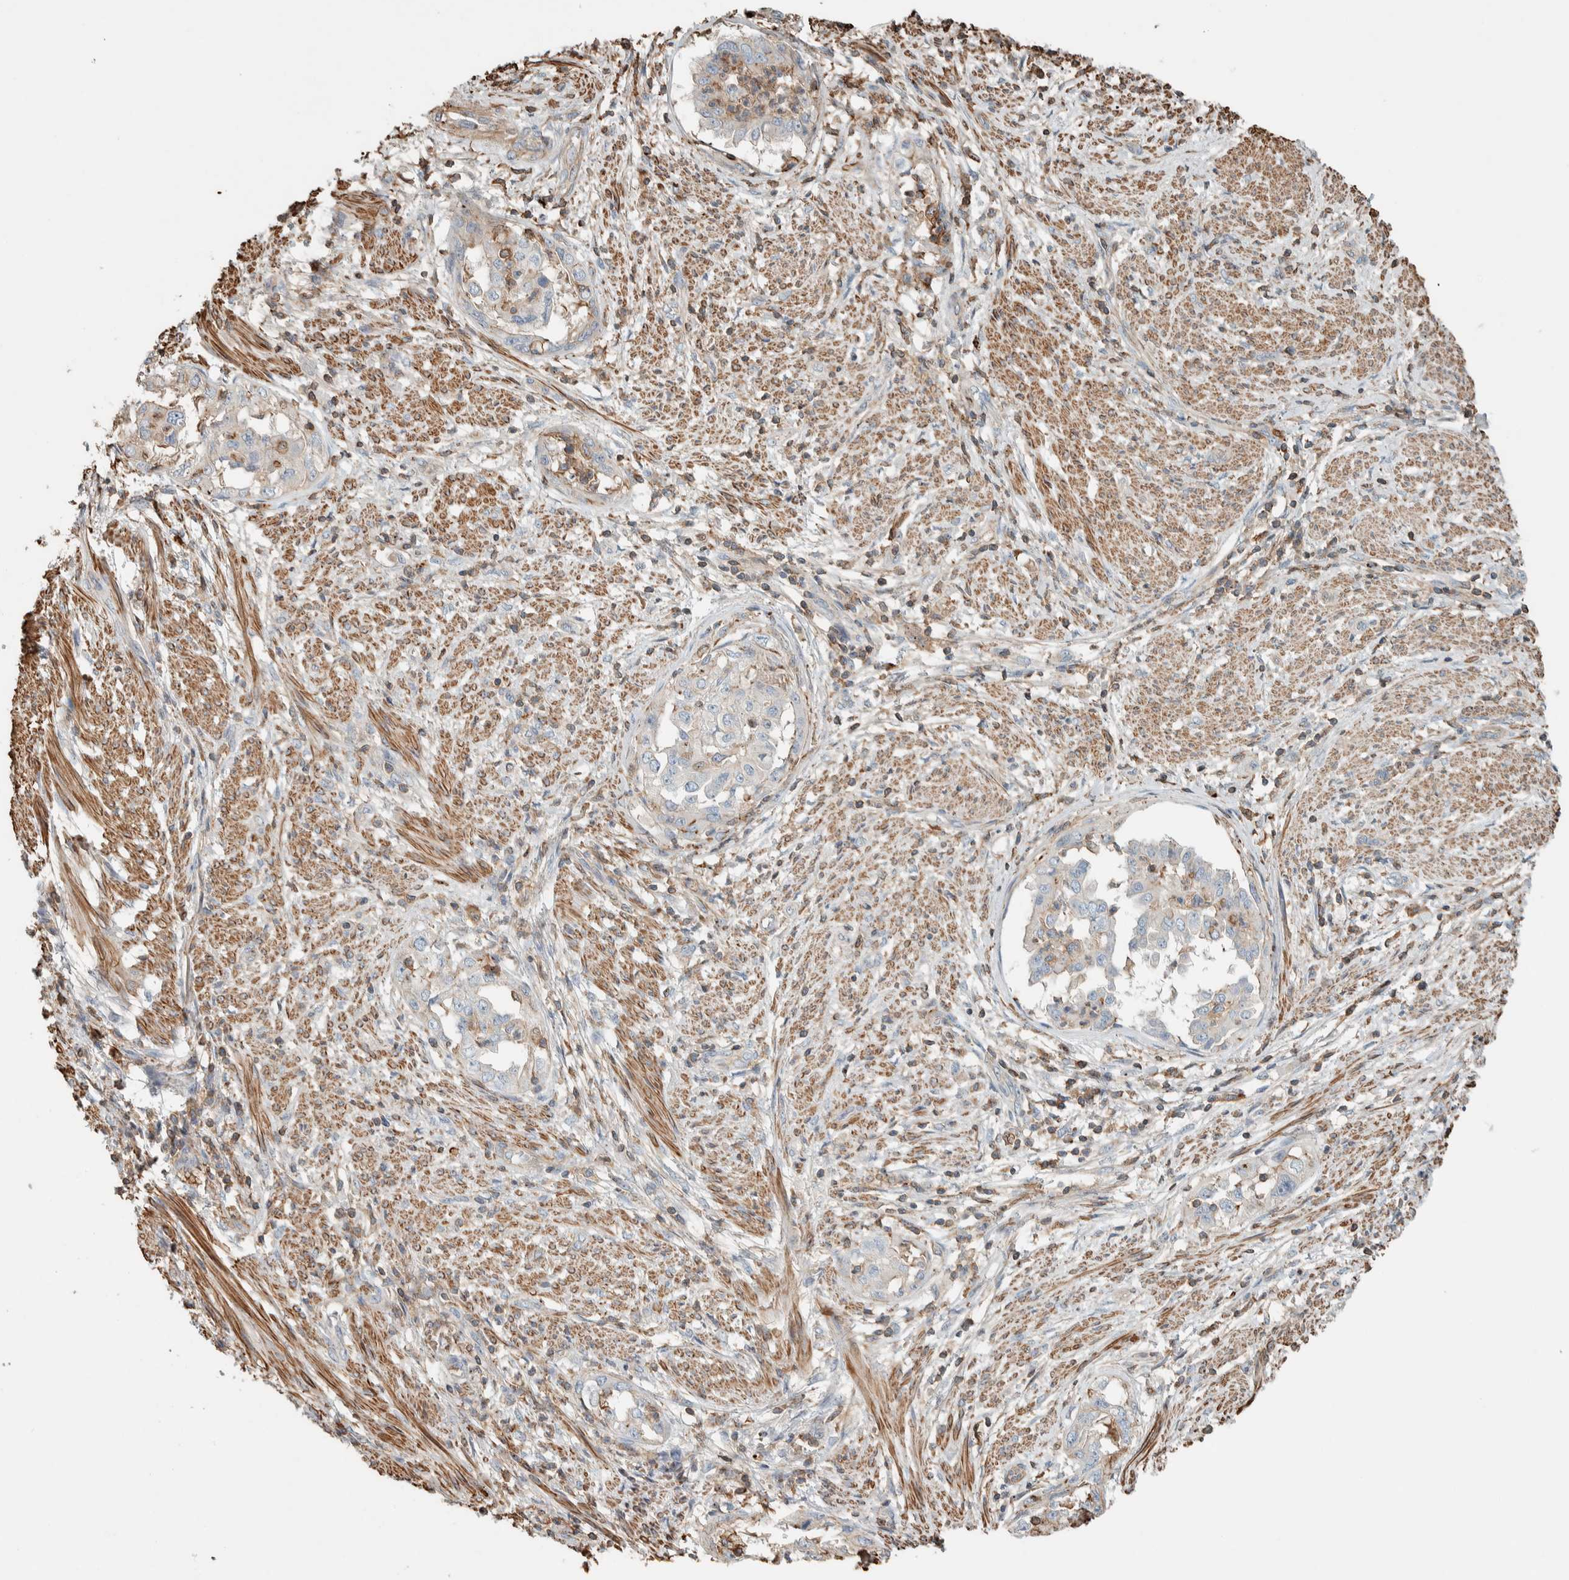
{"staining": {"intensity": "weak", "quantity": "<25%", "location": "cytoplasmic/membranous"}, "tissue": "endometrial cancer", "cell_type": "Tumor cells", "image_type": "cancer", "snomed": [{"axis": "morphology", "description": "Adenocarcinoma, NOS"}, {"axis": "topography", "description": "Endometrium"}], "caption": "The image displays no significant staining in tumor cells of endometrial cancer.", "gene": "CTBP2", "patient": {"sex": "female", "age": 85}}